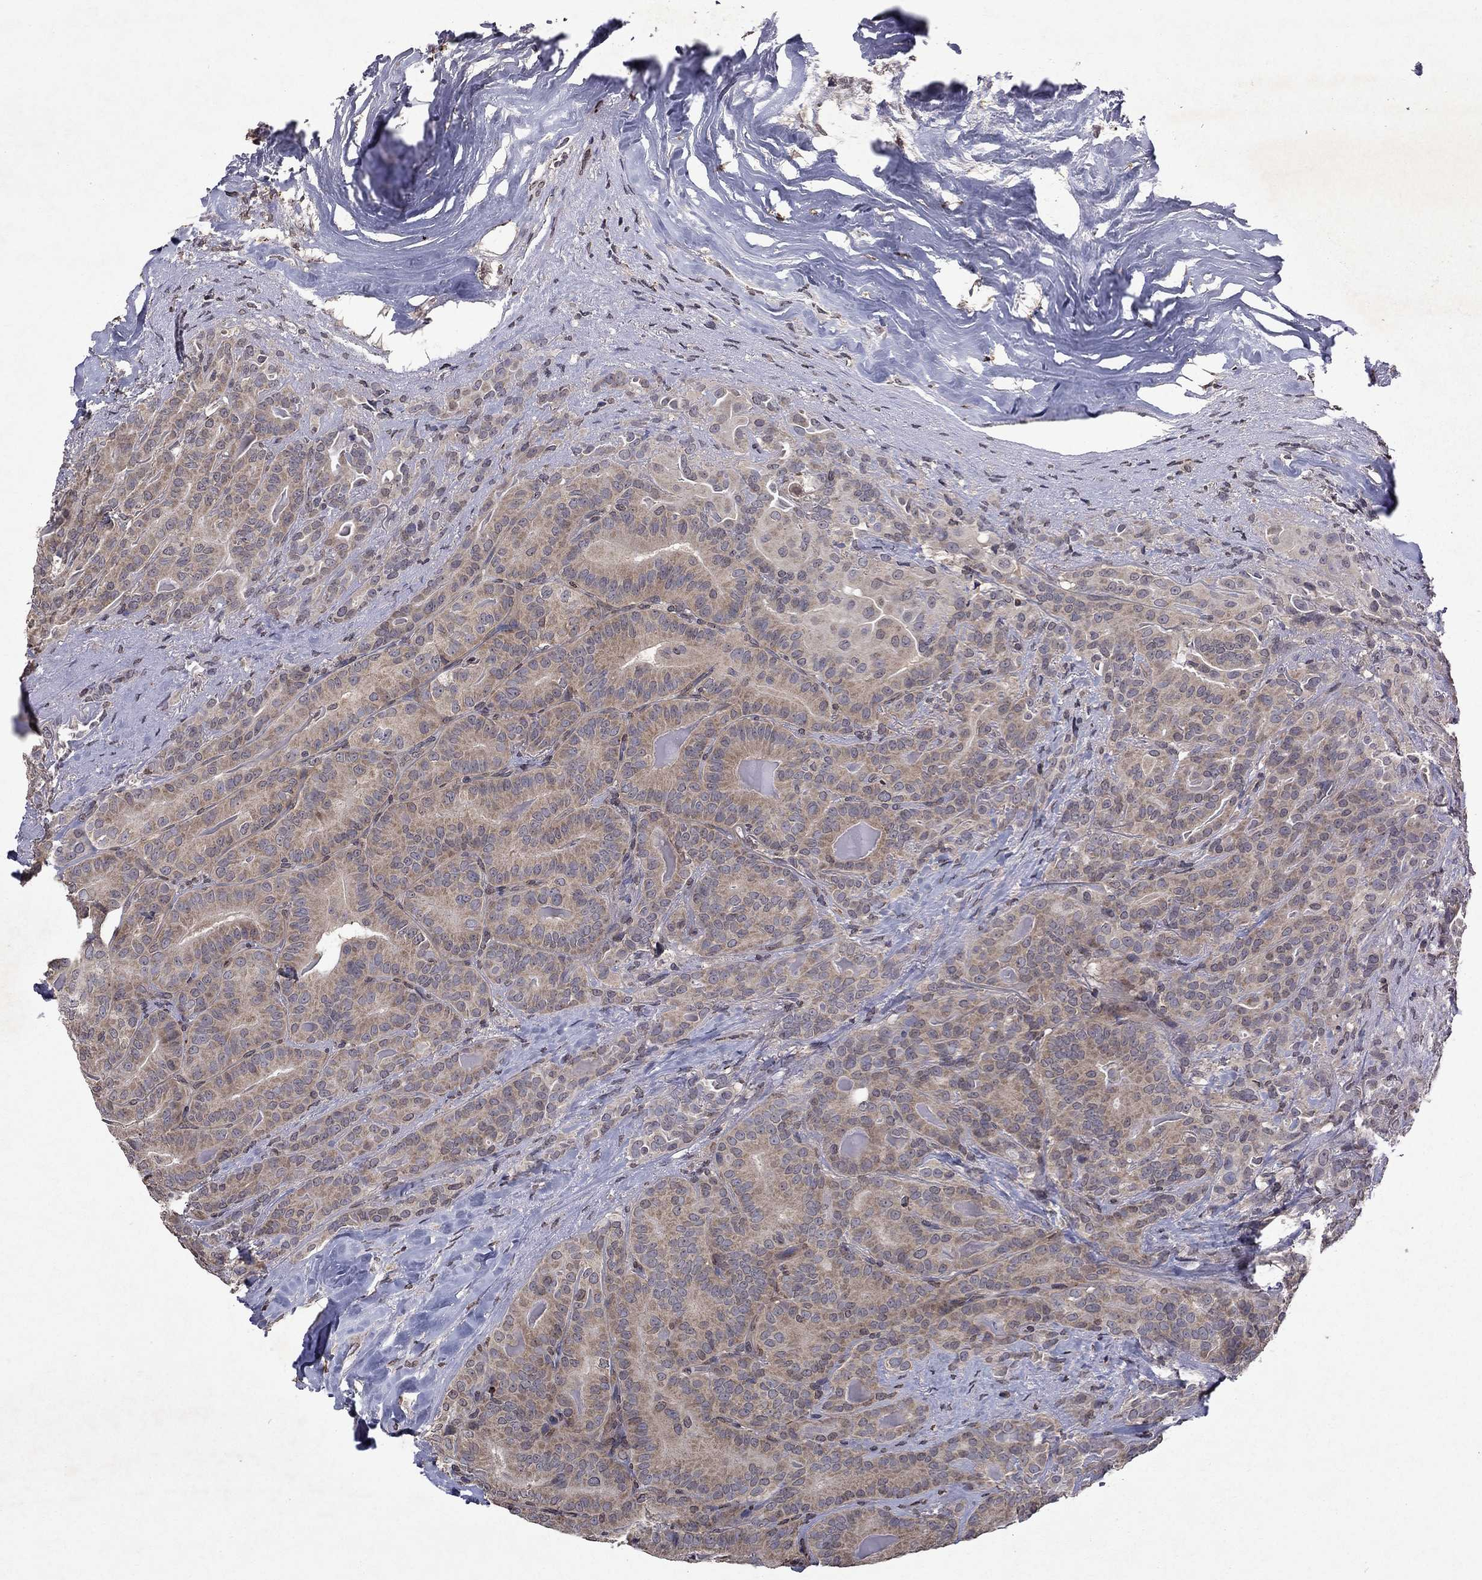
{"staining": {"intensity": "weak", "quantity": ">75%", "location": "cytoplasmic/membranous"}, "tissue": "thyroid cancer", "cell_type": "Tumor cells", "image_type": "cancer", "snomed": [{"axis": "morphology", "description": "Papillary adenocarcinoma, NOS"}, {"axis": "topography", "description": "Thyroid gland"}], "caption": "Weak cytoplasmic/membranous positivity is present in approximately >75% of tumor cells in thyroid cancer. The staining was performed using DAB, with brown indicating positive protein expression. Nuclei are stained blue with hematoxylin.", "gene": "TTC38", "patient": {"sex": "male", "age": 61}}